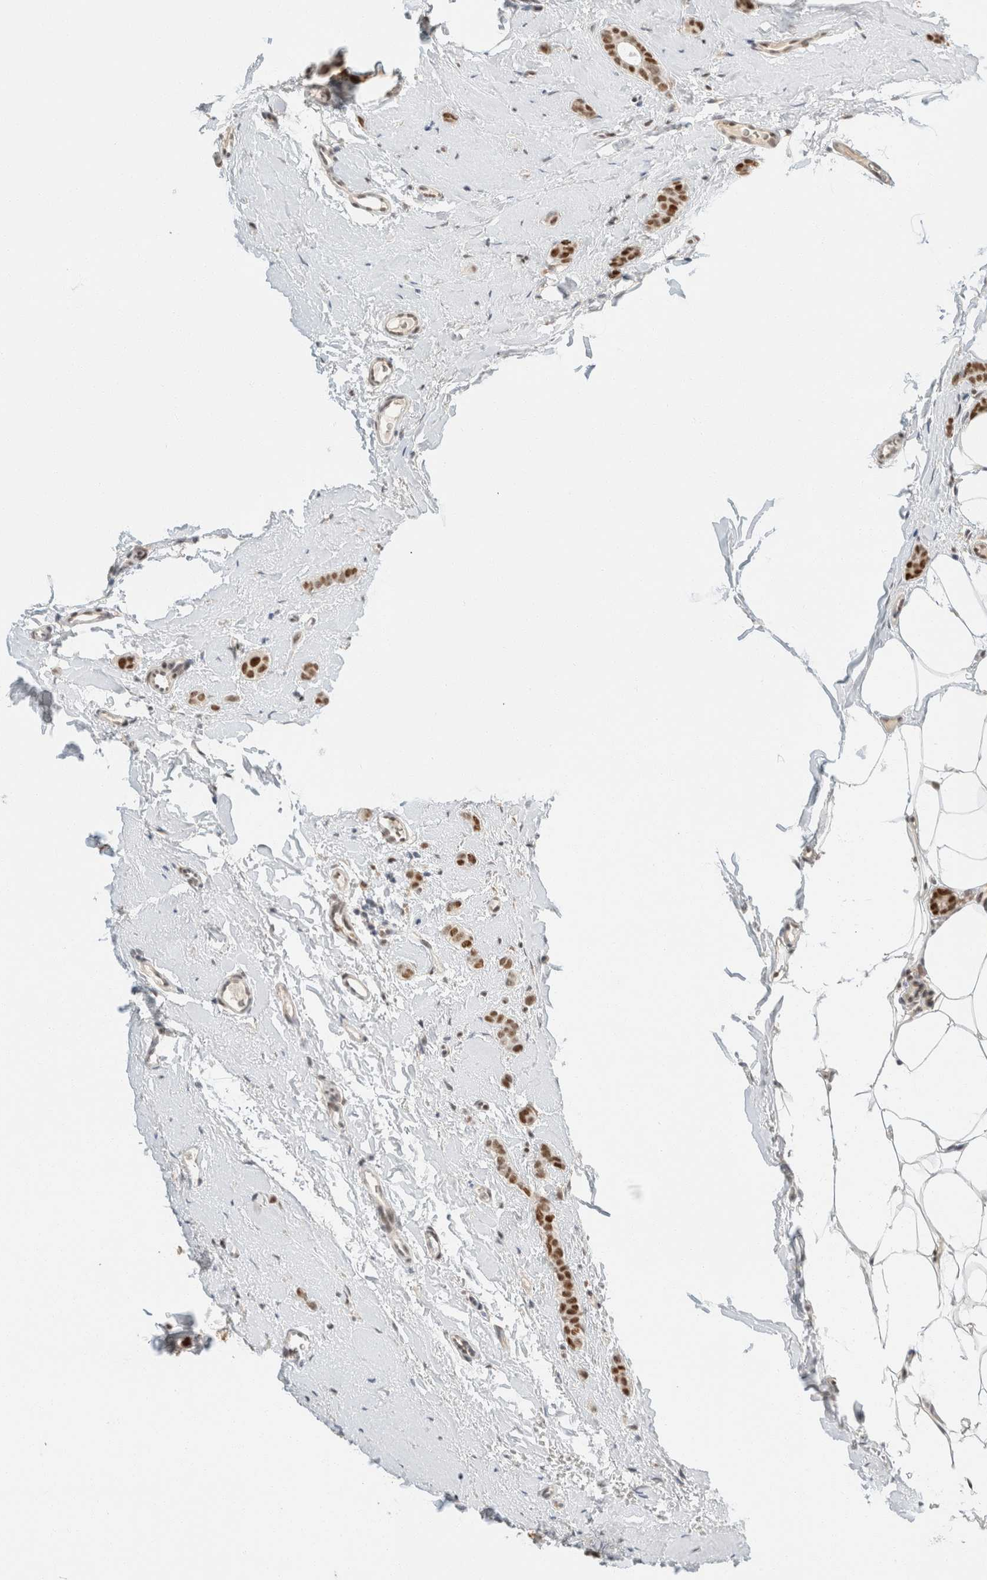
{"staining": {"intensity": "strong", "quantity": ">75%", "location": "nuclear"}, "tissue": "breast cancer", "cell_type": "Tumor cells", "image_type": "cancer", "snomed": [{"axis": "morphology", "description": "Lobular carcinoma"}, {"axis": "topography", "description": "Skin"}, {"axis": "topography", "description": "Breast"}], "caption": "Immunohistochemical staining of human breast cancer (lobular carcinoma) demonstrates strong nuclear protein positivity in about >75% of tumor cells. The protein of interest is stained brown, and the nuclei are stained in blue (DAB IHC with brightfield microscopy, high magnification).", "gene": "ZNF768", "patient": {"sex": "female", "age": 46}}